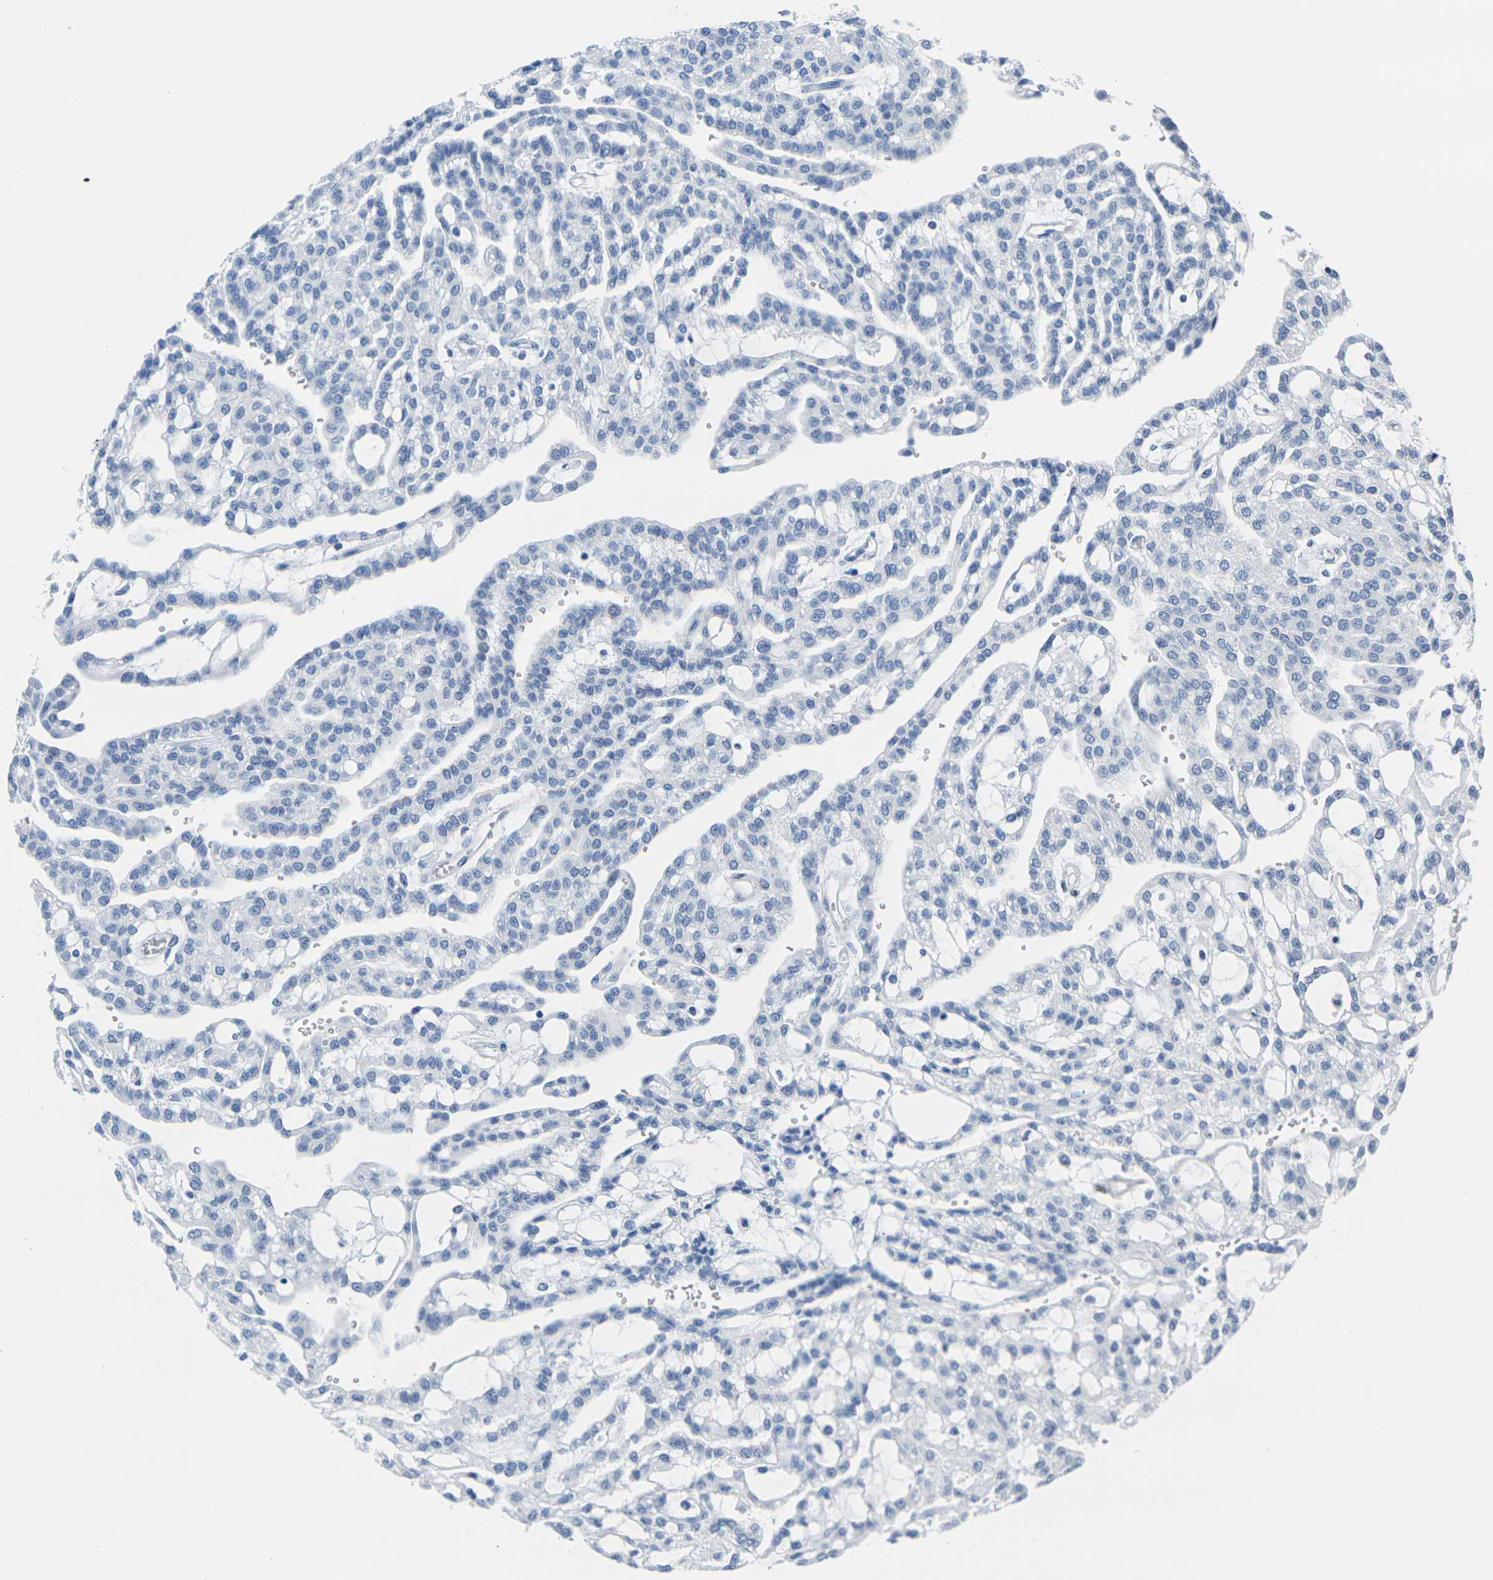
{"staining": {"intensity": "negative", "quantity": "none", "location": "none"}, "tissue": "renal cancer", "cell_type": "Tumor cells", "image_type": "cancer", "snomed": [{"axis": "morphology", "description": "Adenocarcinoma, NOS"}, {"axis": "topography", "description": "Kidney"}], "caption": "An IHC micrograph of renal adenocarcinoma is shown. There is no staining in tumor cells of renal adenocarcinoma.", "gene": "CNN1", "patient": {"sex": "male", "age": 63}}